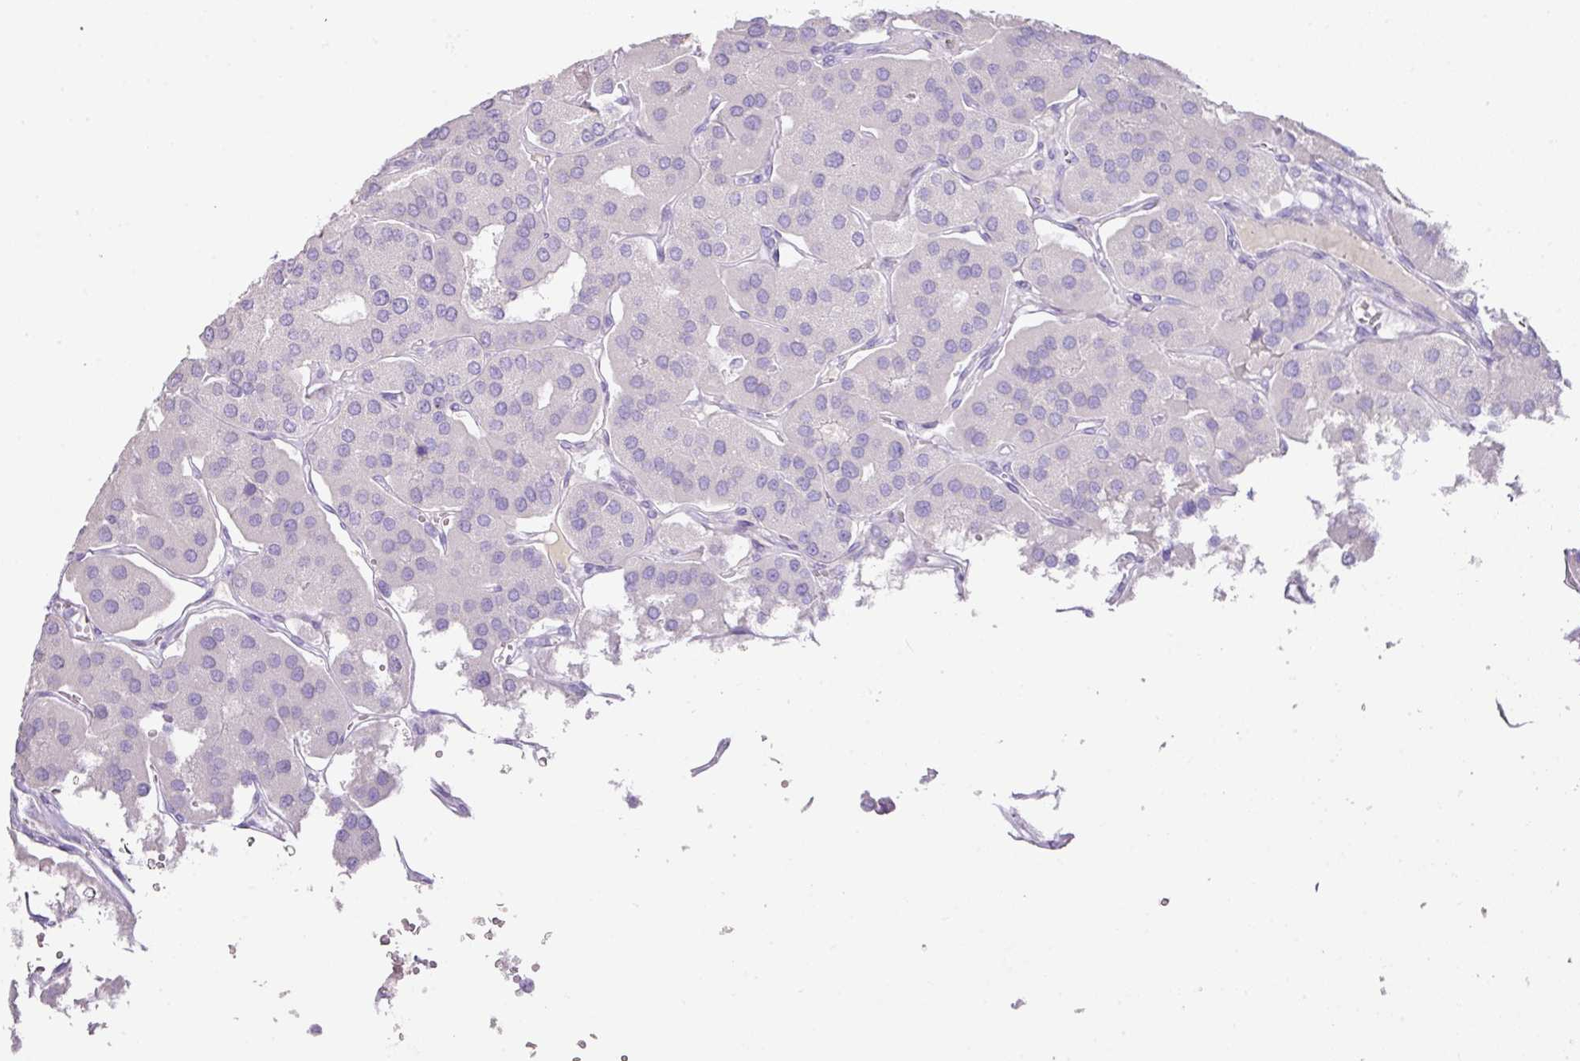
{"staining": {"intensity": "negative", "quantity": "none", "location": "none"}, "tissue": "parathyroid gland", "cell_type": "Glandular cells", "image_type": "normal", "snomed": [{"axis": "morphology", "description": "Normal tissue, NOS"}, {"axis": "morphology", "description": "Adenoma, NOS"}, {"axis": "topography", "description": "Parathyroid gland"}], "caption": "A high-resolution histopathology image shows IHC staining of unremarkable parathyroid gland, which shows no significant positivity in glandular cells. The staining is performed using DAB (3,3'-diaminobenzidine) brown chromogen with nuclei counter-stained in using hematoxylin.", "gene": "TARM1", "patient": {"sex": "female", "age": 86}}